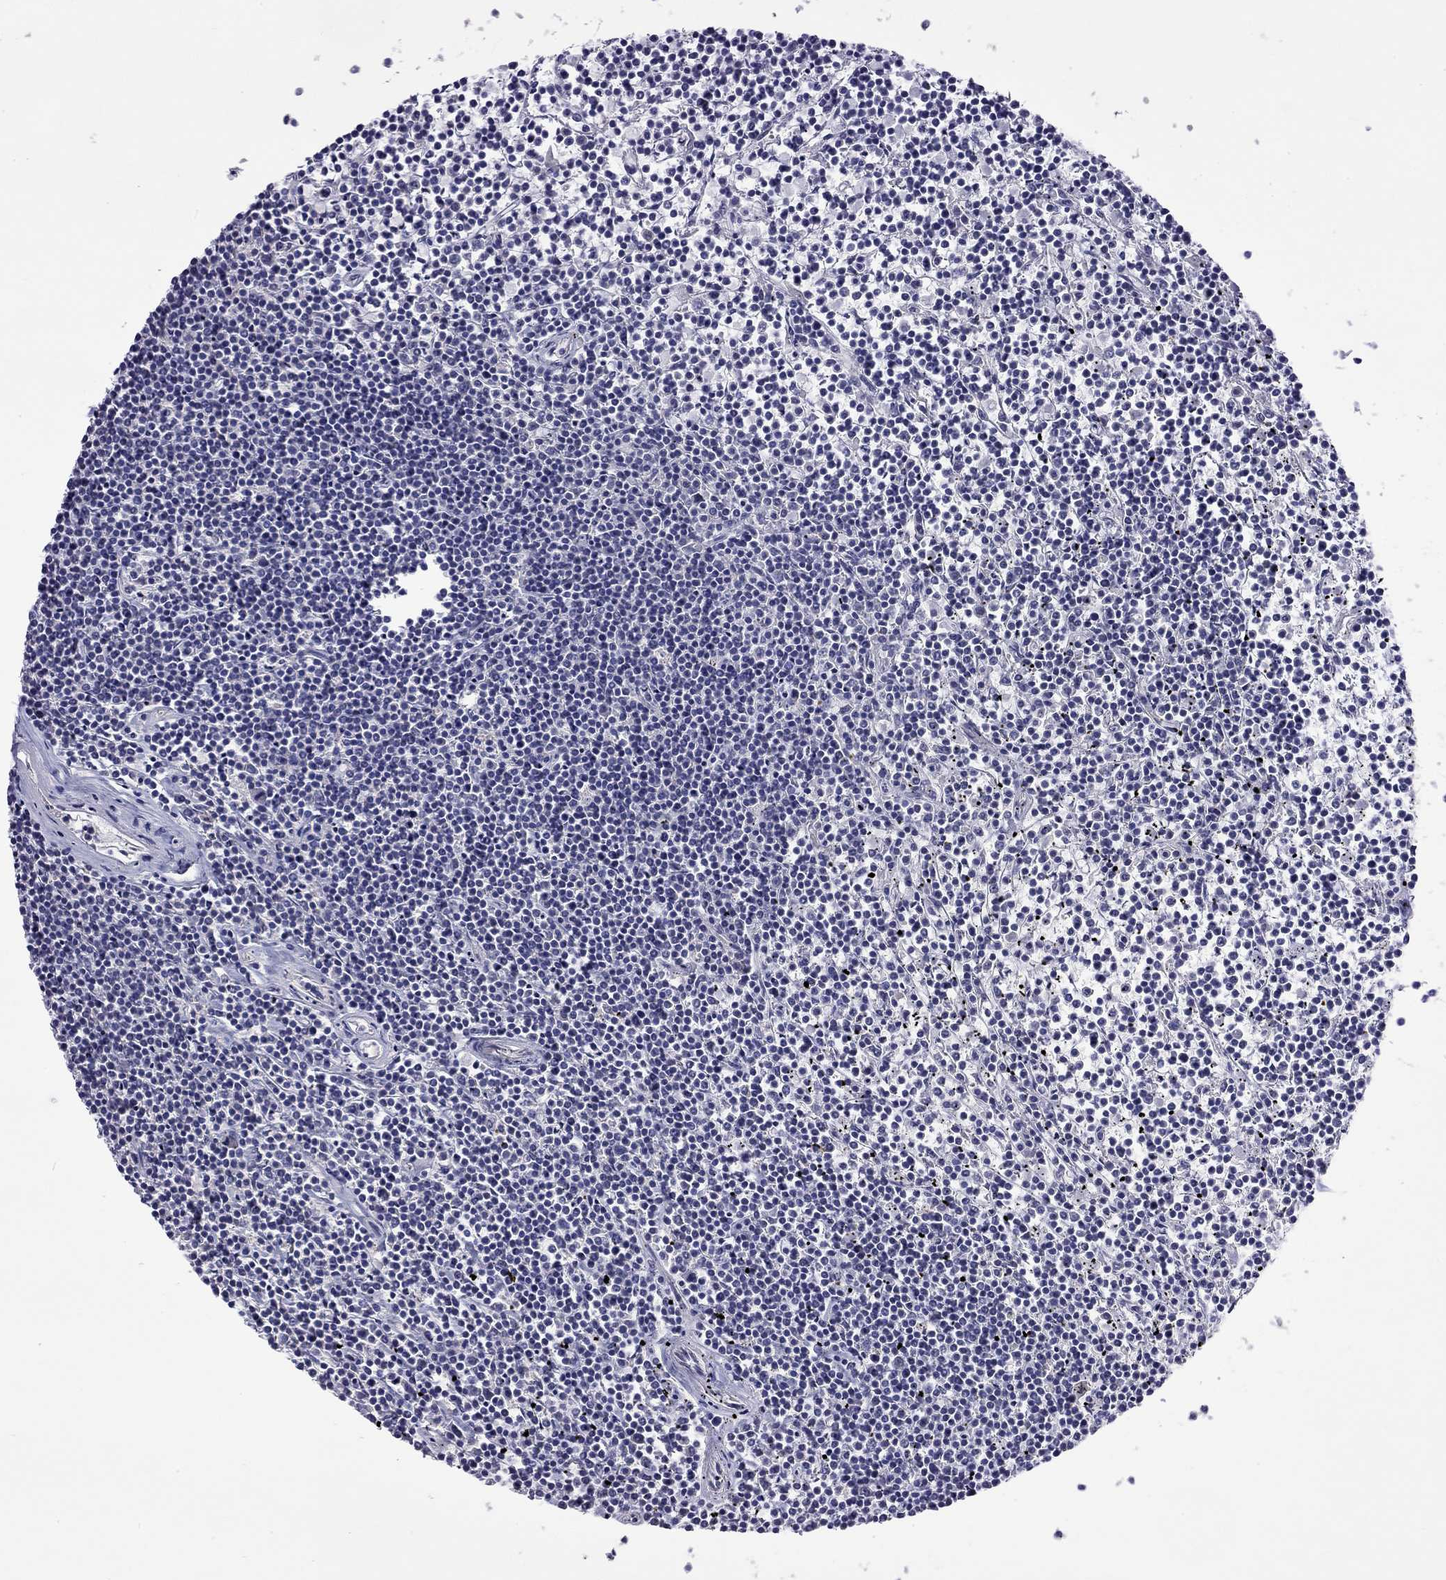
{"staining": {"intensity": "negative", "quantity": "none", "location": "none"}, "tissue": "lymphoma", "cell_type": "Tumor cells", "image_type": "cancer", "snomed": [{"axis": "morphology", "description": "Malignant lymphoma, non-Hodgkin's type, Low grade"}, {"axis": "topography", "description": "Spleen"}], "caption": "This image is of lymphoma stained with IHC to label a protein in brown with the nuclei are counter-stained blue. There is no staining in tumor cells.", "gene": "FEZ1", "patient": {"sex": "female", "age": 19}}